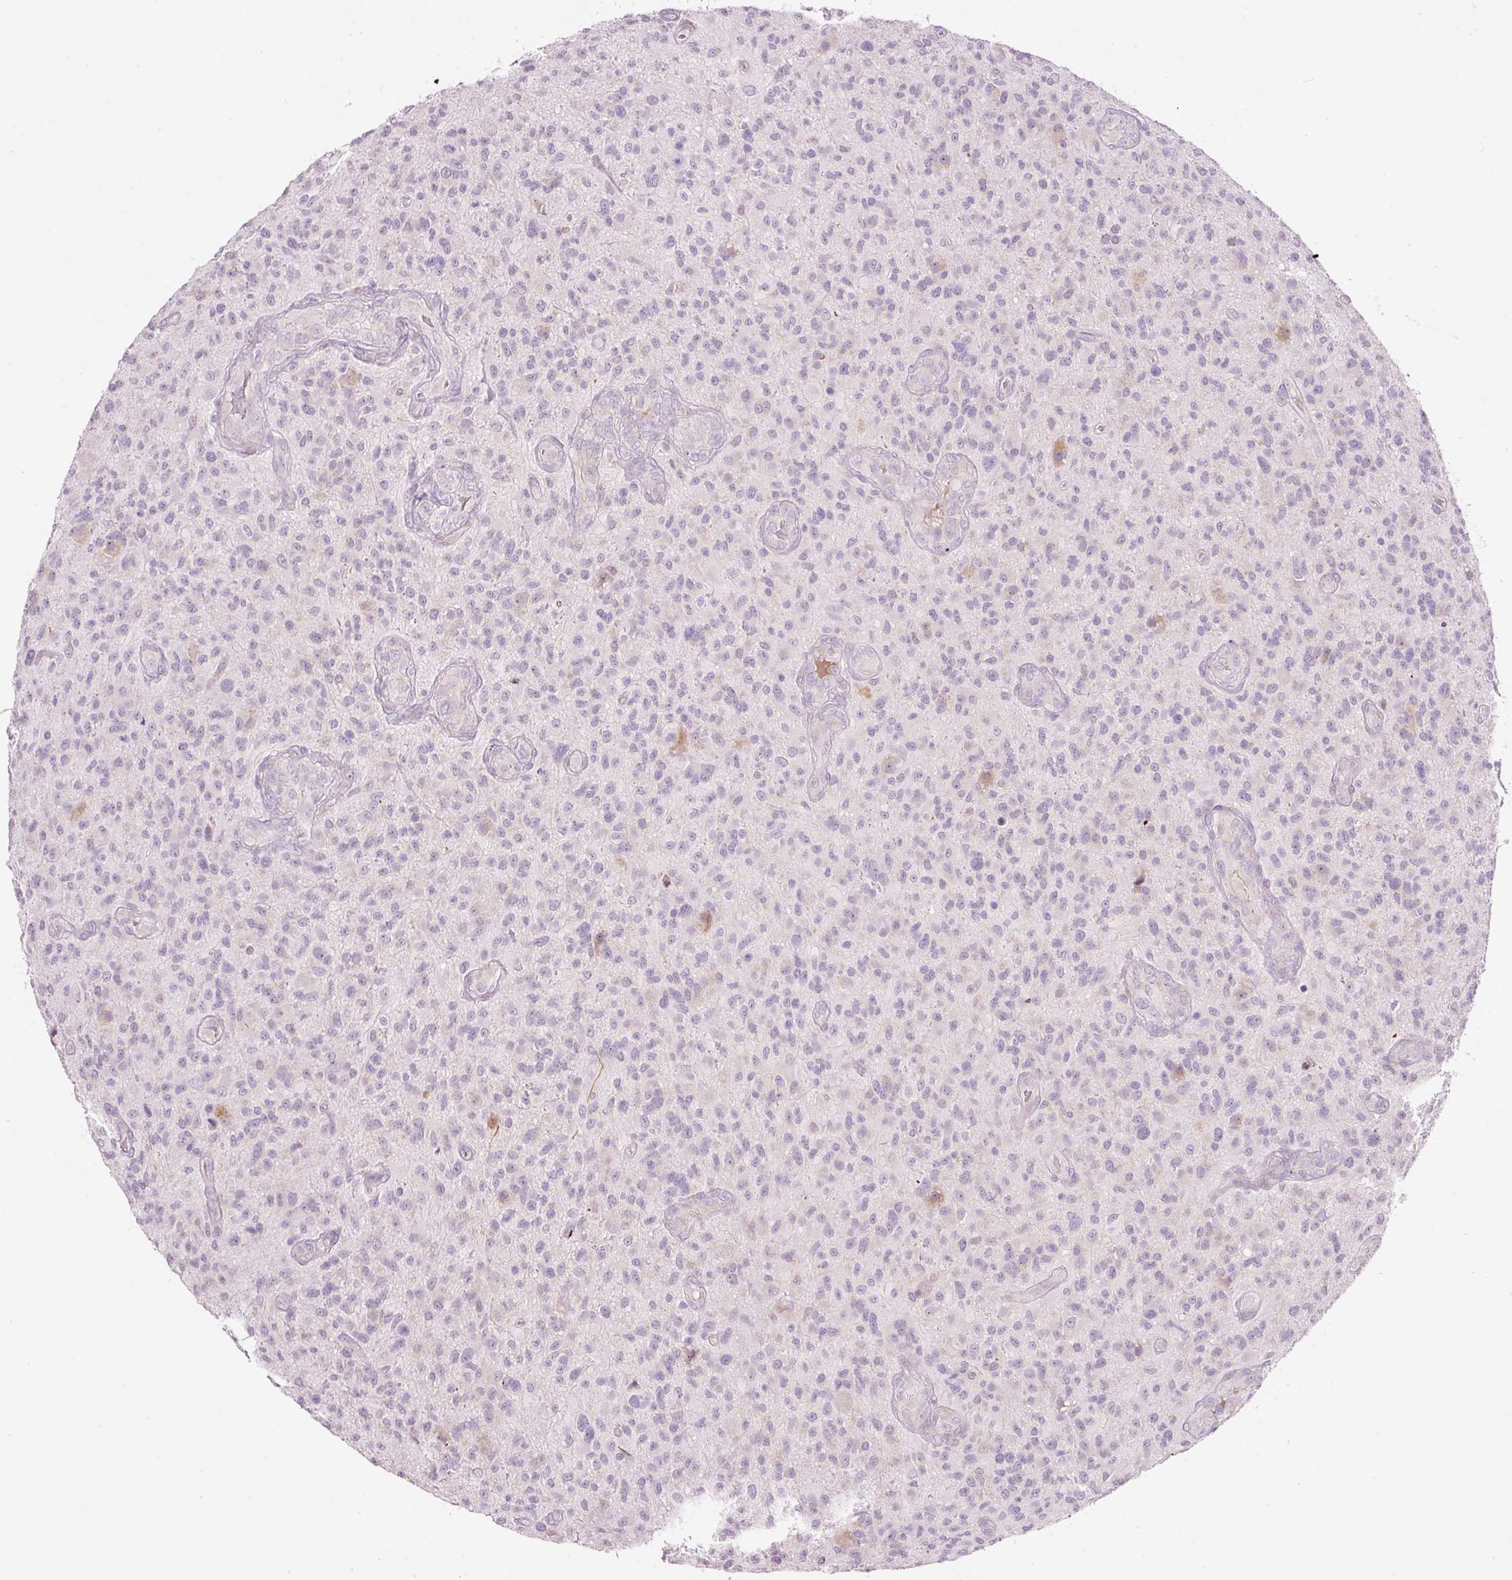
{"staining": {"intensity": "negative", "quantity": "none", "location": "none"}, "tissue": "glioma", "cell_type": "Tumor cells", "image_type": "cancer", "snomed": [{"axis": "morphology", "description": "Glioma, malignant, High grade"}, {"axis": "topography", "description": "Brain"}], "caption": "Immunohistochemistry micrograph of neoplastic tissue: human malignant glioma (high-grade) stained with DAB displays no significant protein positivity in tumor cells.", "gene": "RSPO2", "patient": {"sex": "male", "age": 47}}